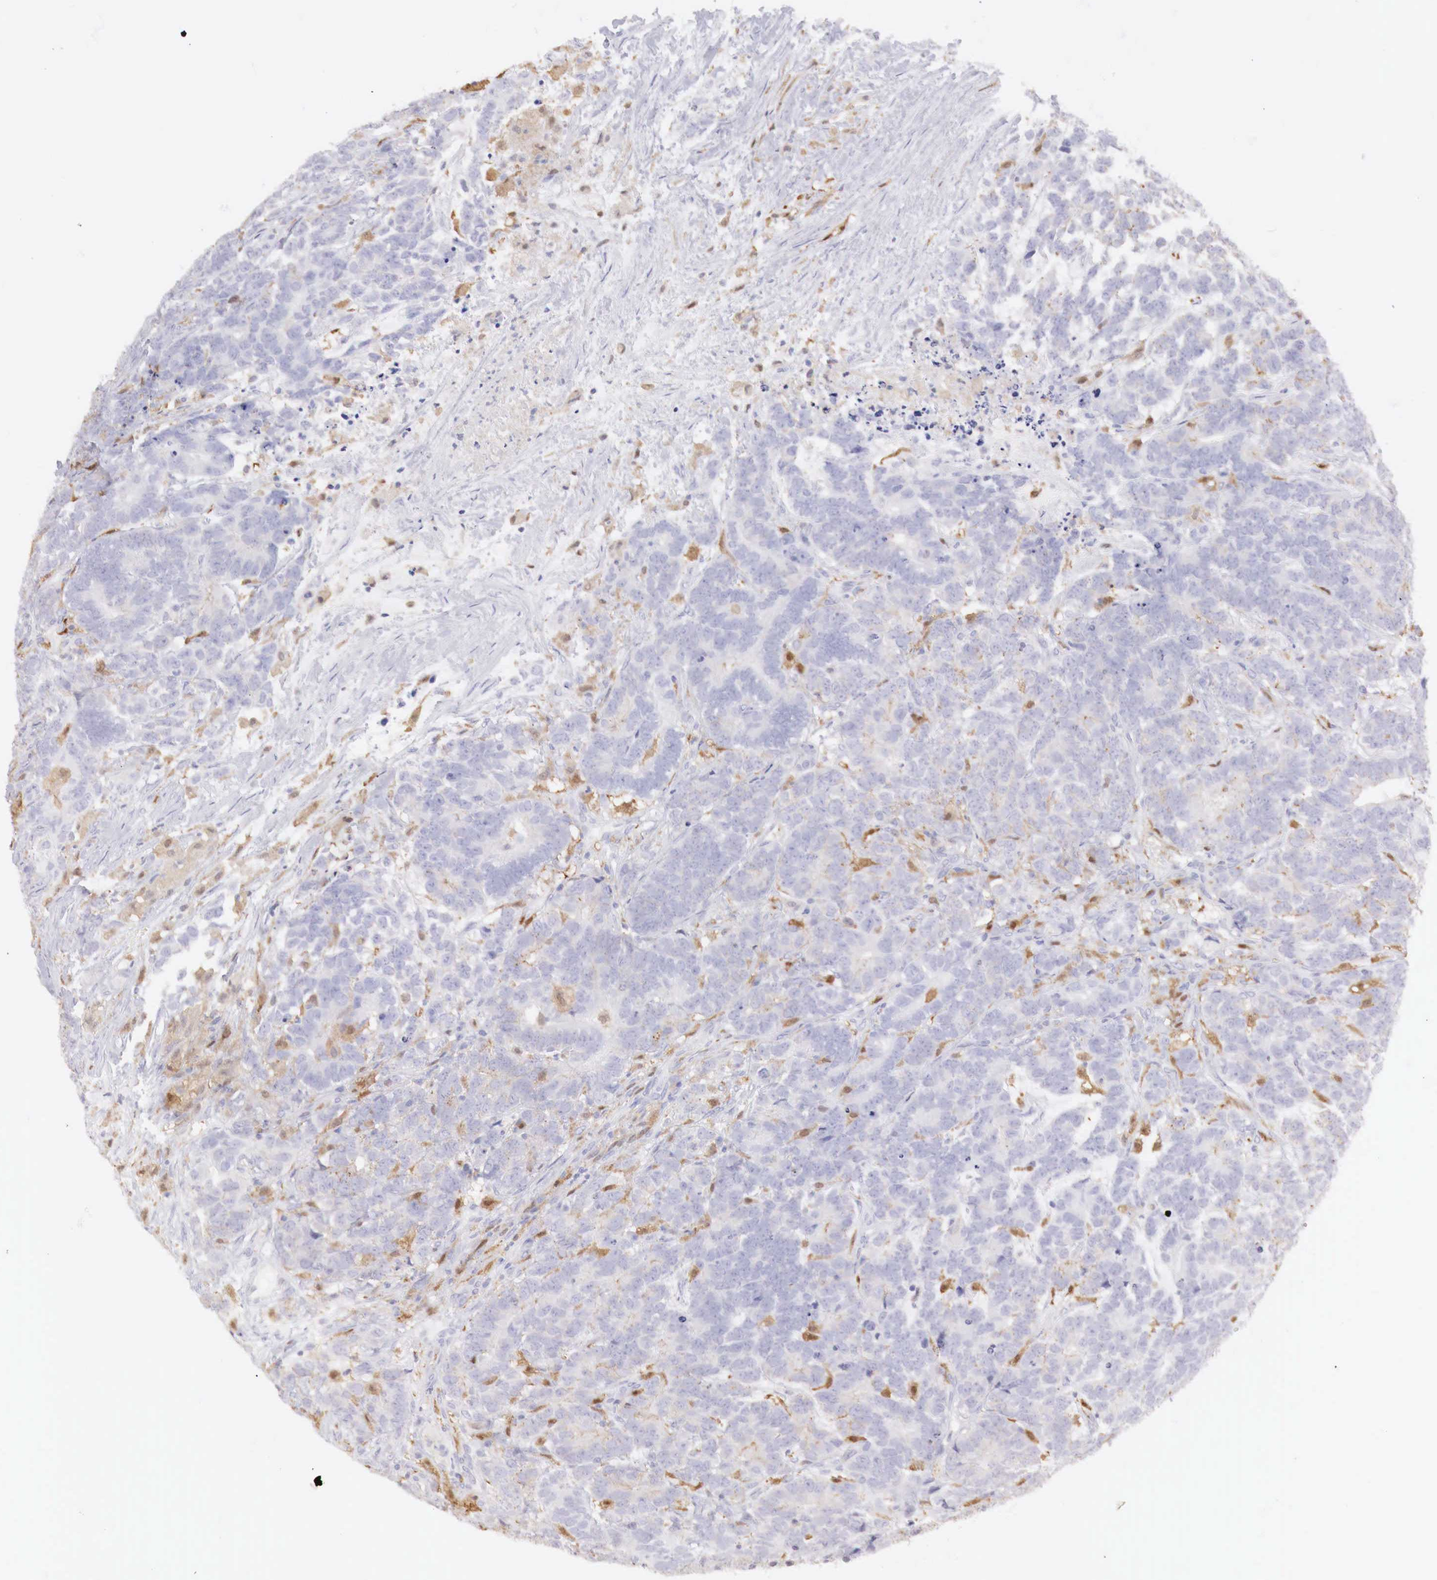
{"staining": {"intensity": "negative", "quantity": "none", "location": "none"}, "tissue": "testis cancer", "cell_type": "Tumor cells", "image_type": "cancer", "snomed": [{"axis": "morphology", "description": "Carcinoma, Embryonal, NOS"}, {"axis": "topography", "description": "Testis"}], "caption": "Immunohistochemistry (IHC) of testis cancer displays no staining in tumor cells. (Brightfield microscopy of DAB (3,3'-diaminobenzidine) IHC at high magnification).", "gene": "RENBP", "patient": {"sex": "male", "age": 26}}